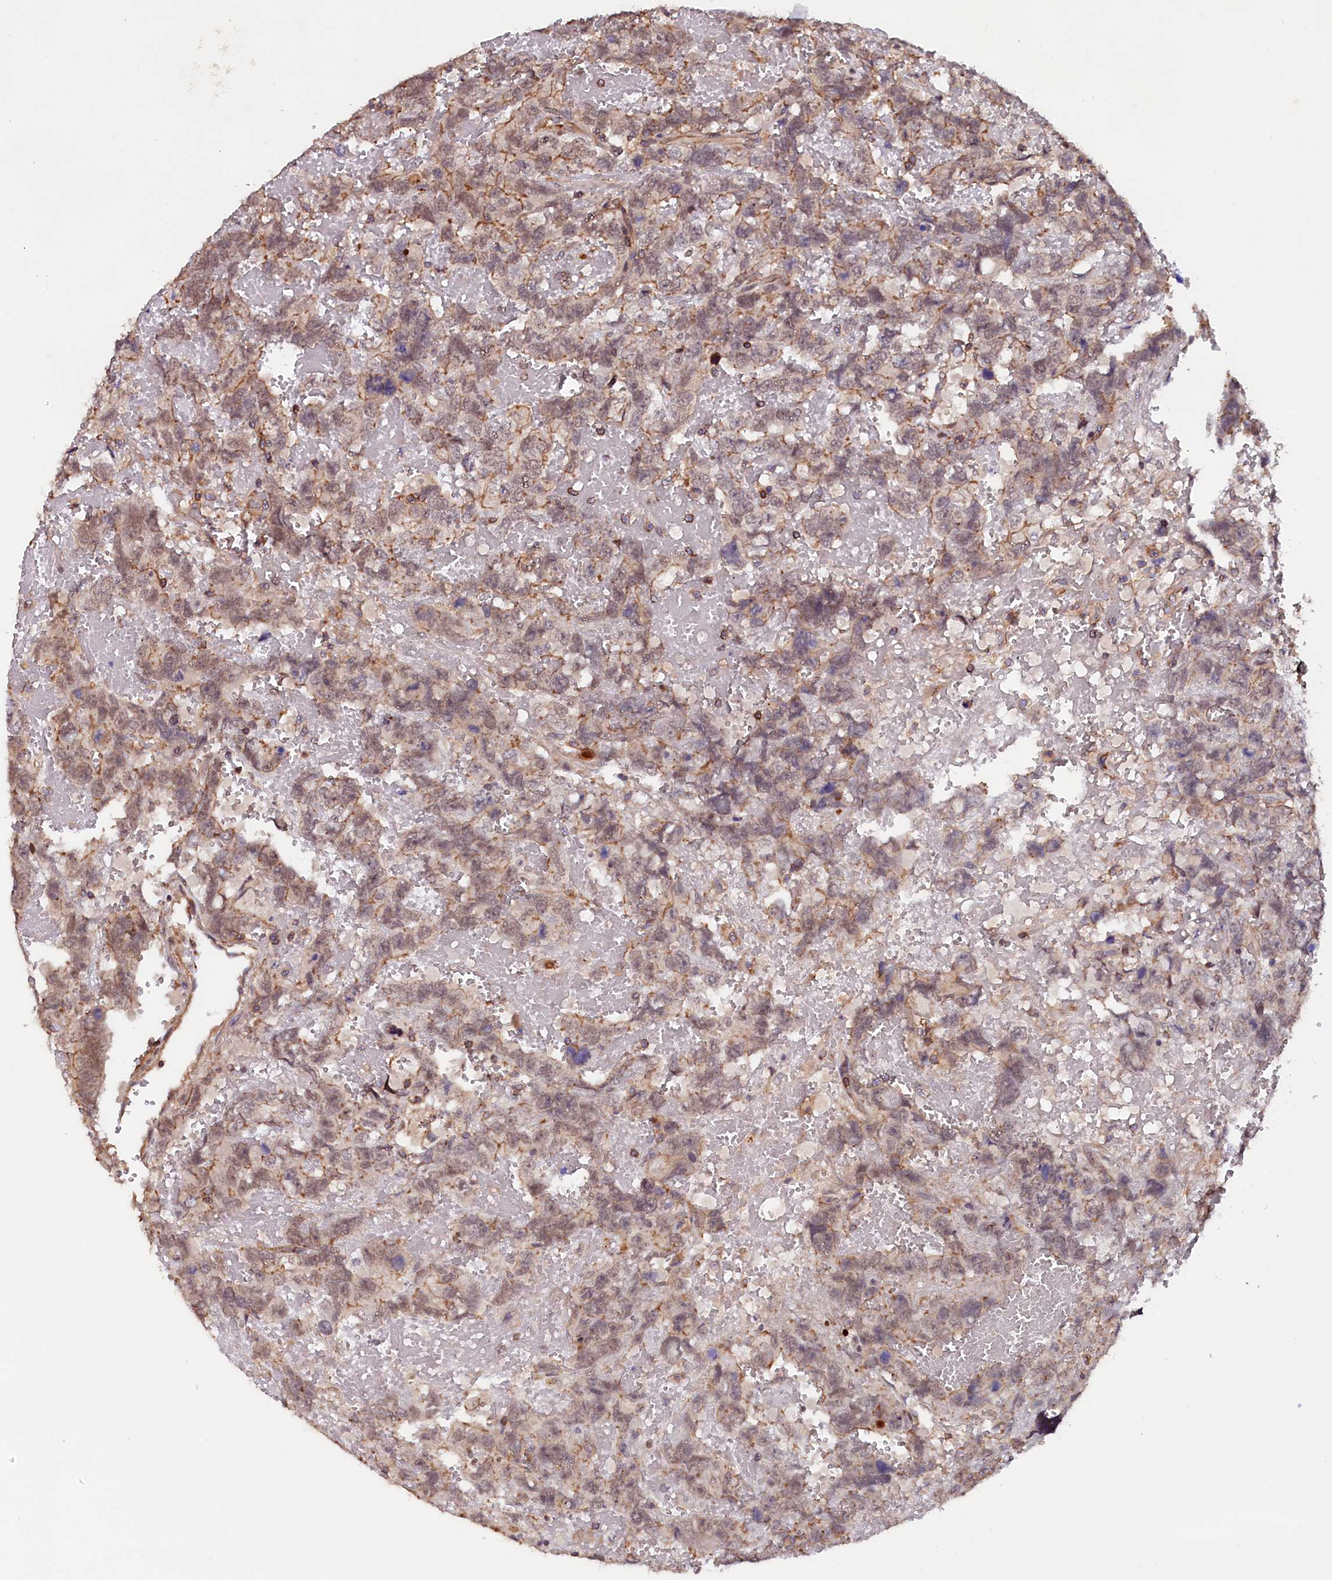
{"staining": {"intensity": "weak", "quantity": ">75%", "location": "nuclear"}, "tissue": "testis cancer", "cell_type": "Tumor cells", "image_type": "cancer", "snomed": [{"axis": "morphology", "description": "Carcinoma, Embryonal, NOS"}, {"axis": "topography", "description": "Testis"}], "caption": "Protein staining reveals weak nuclear positivity in about >75% of tumor cells in testis embryonal carcinoma.", "gene": "DUOXA1", "patient": {"sex": "male", "age": 45}}